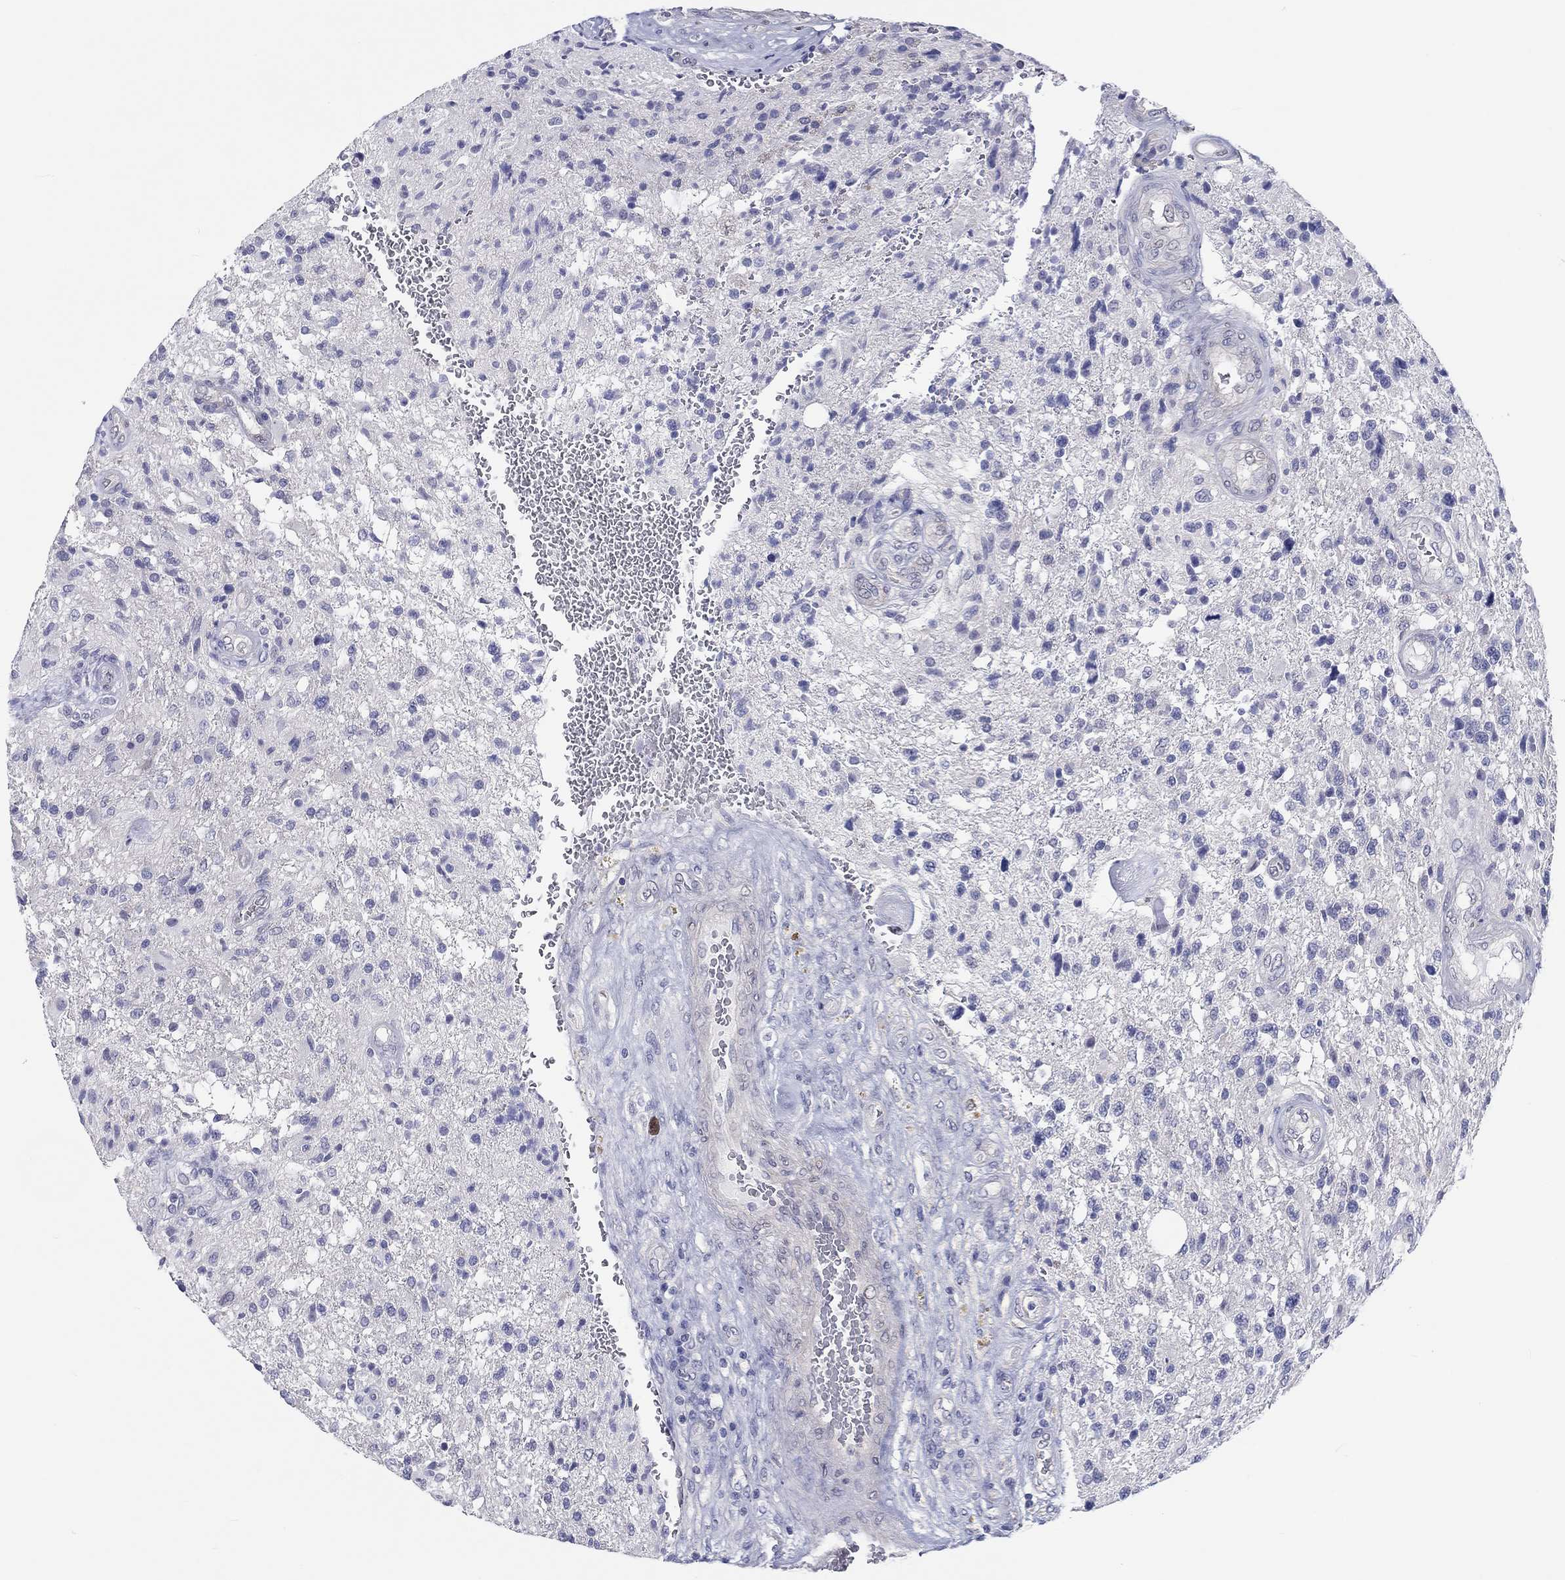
{"staining": {"intensity": "negative", "quantity": "none", "location": "none"}, "tissue": "glioma", "cell_type": "Tumor cells", "image_type": "cancer", "snomed": [{"axis": "morphology", "description": "Glioma, malignant, High grade"}, {"axis": "topography", "description": "Brain"}], "caption": "Tumor cells show no significant expression in malignant high-grade glioma.", "gene": "CRYGD", "patient": {"sex": "male", "age": 56}}